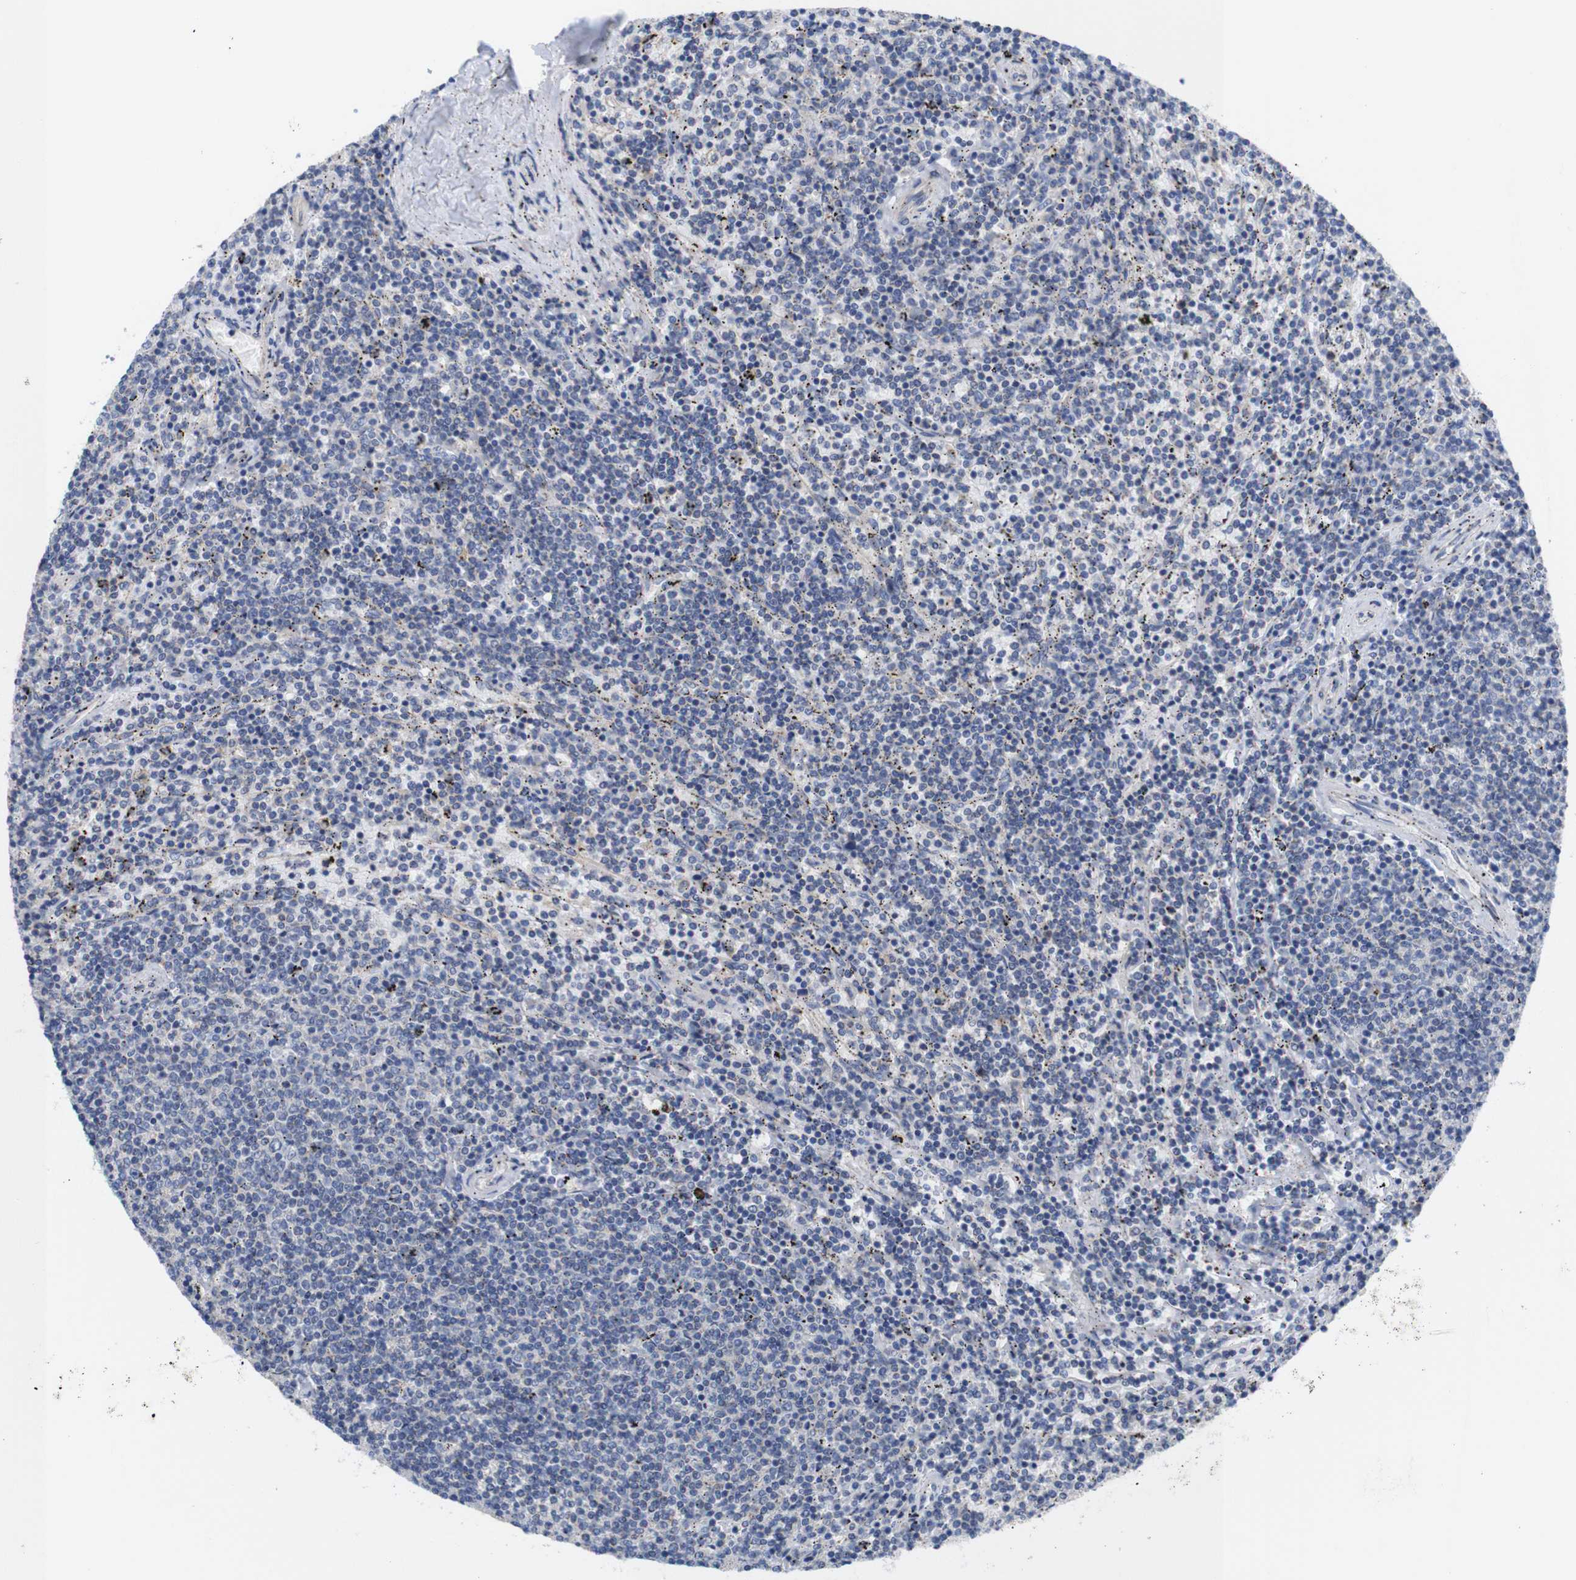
{"staining": {"intensity": "negative", "quantity": "none", "location": "none"}, "tissue": "lymphoma", "cell_type": "Tumor cells", "image_type": "cancer", "snomed": [{"axis": "morphology", "description": "Malignant lymphoma, non-Hodgkin's type, Low grade"}, {"axis": "topography", "description": "Spleen"}], "caption": "DAB (3,3'-diaminobenzidine) immunohistochemical staining of lymphoma reveals no significant staining in tumor cells. Nuclei are stained in blue.", "gene": "USH1C", "patient": {"sex": "female", "age": 50}}